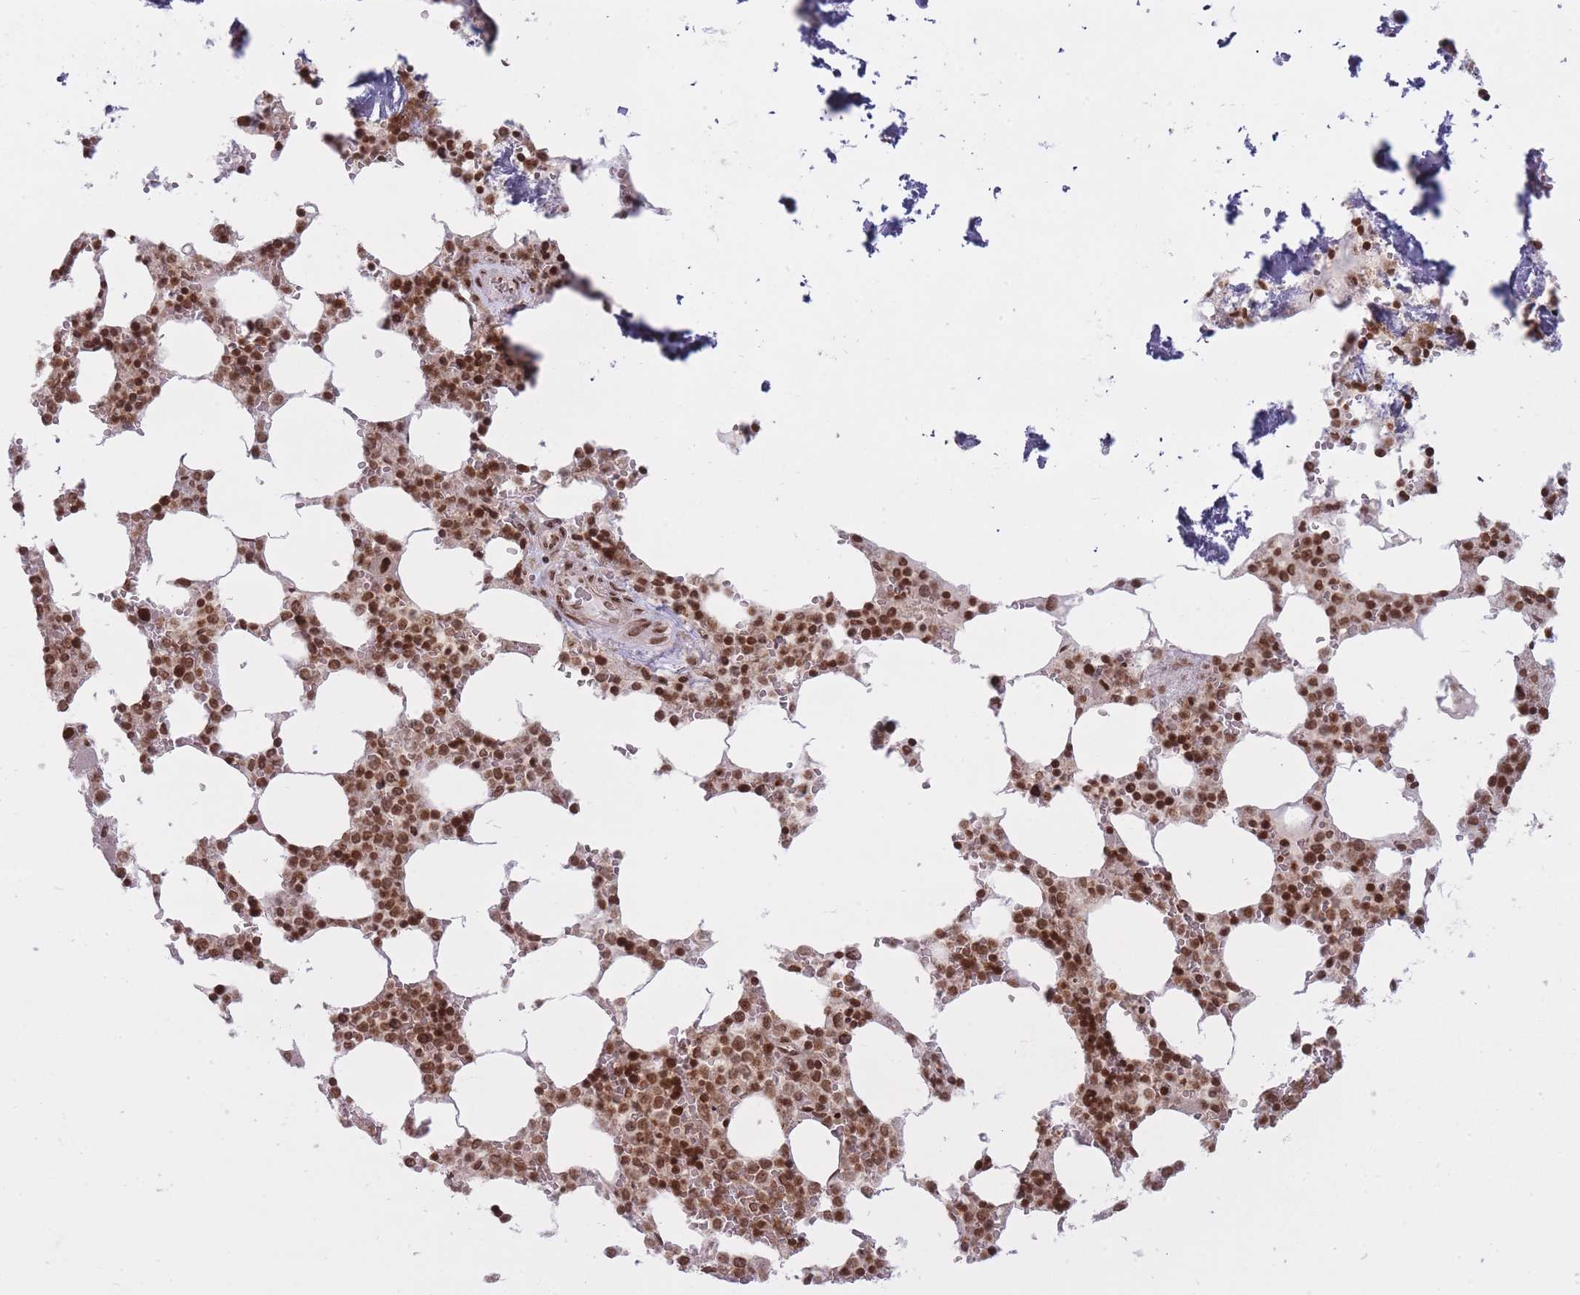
{"staining": {"intensity": "strong", "quantity": ">75%", "location": "nuclear"}, "tissue": "bone marrow", "cell_type": "Hematopoietic cells", "image_type": "normal", "snomed": [{"axis": "morphology", "description": "Normal tissue, NOS"}, {"axis": "topography", "description": "Bone marrow"}], "caption": "Bone marrow stained with DAB immunohistochemistry (IHC) displays high levels of strong nuclear staining in approximately >75% of hematopoietic cells.", "gene": "TMC6", "patient": {"sex": "male", "age": 64}}